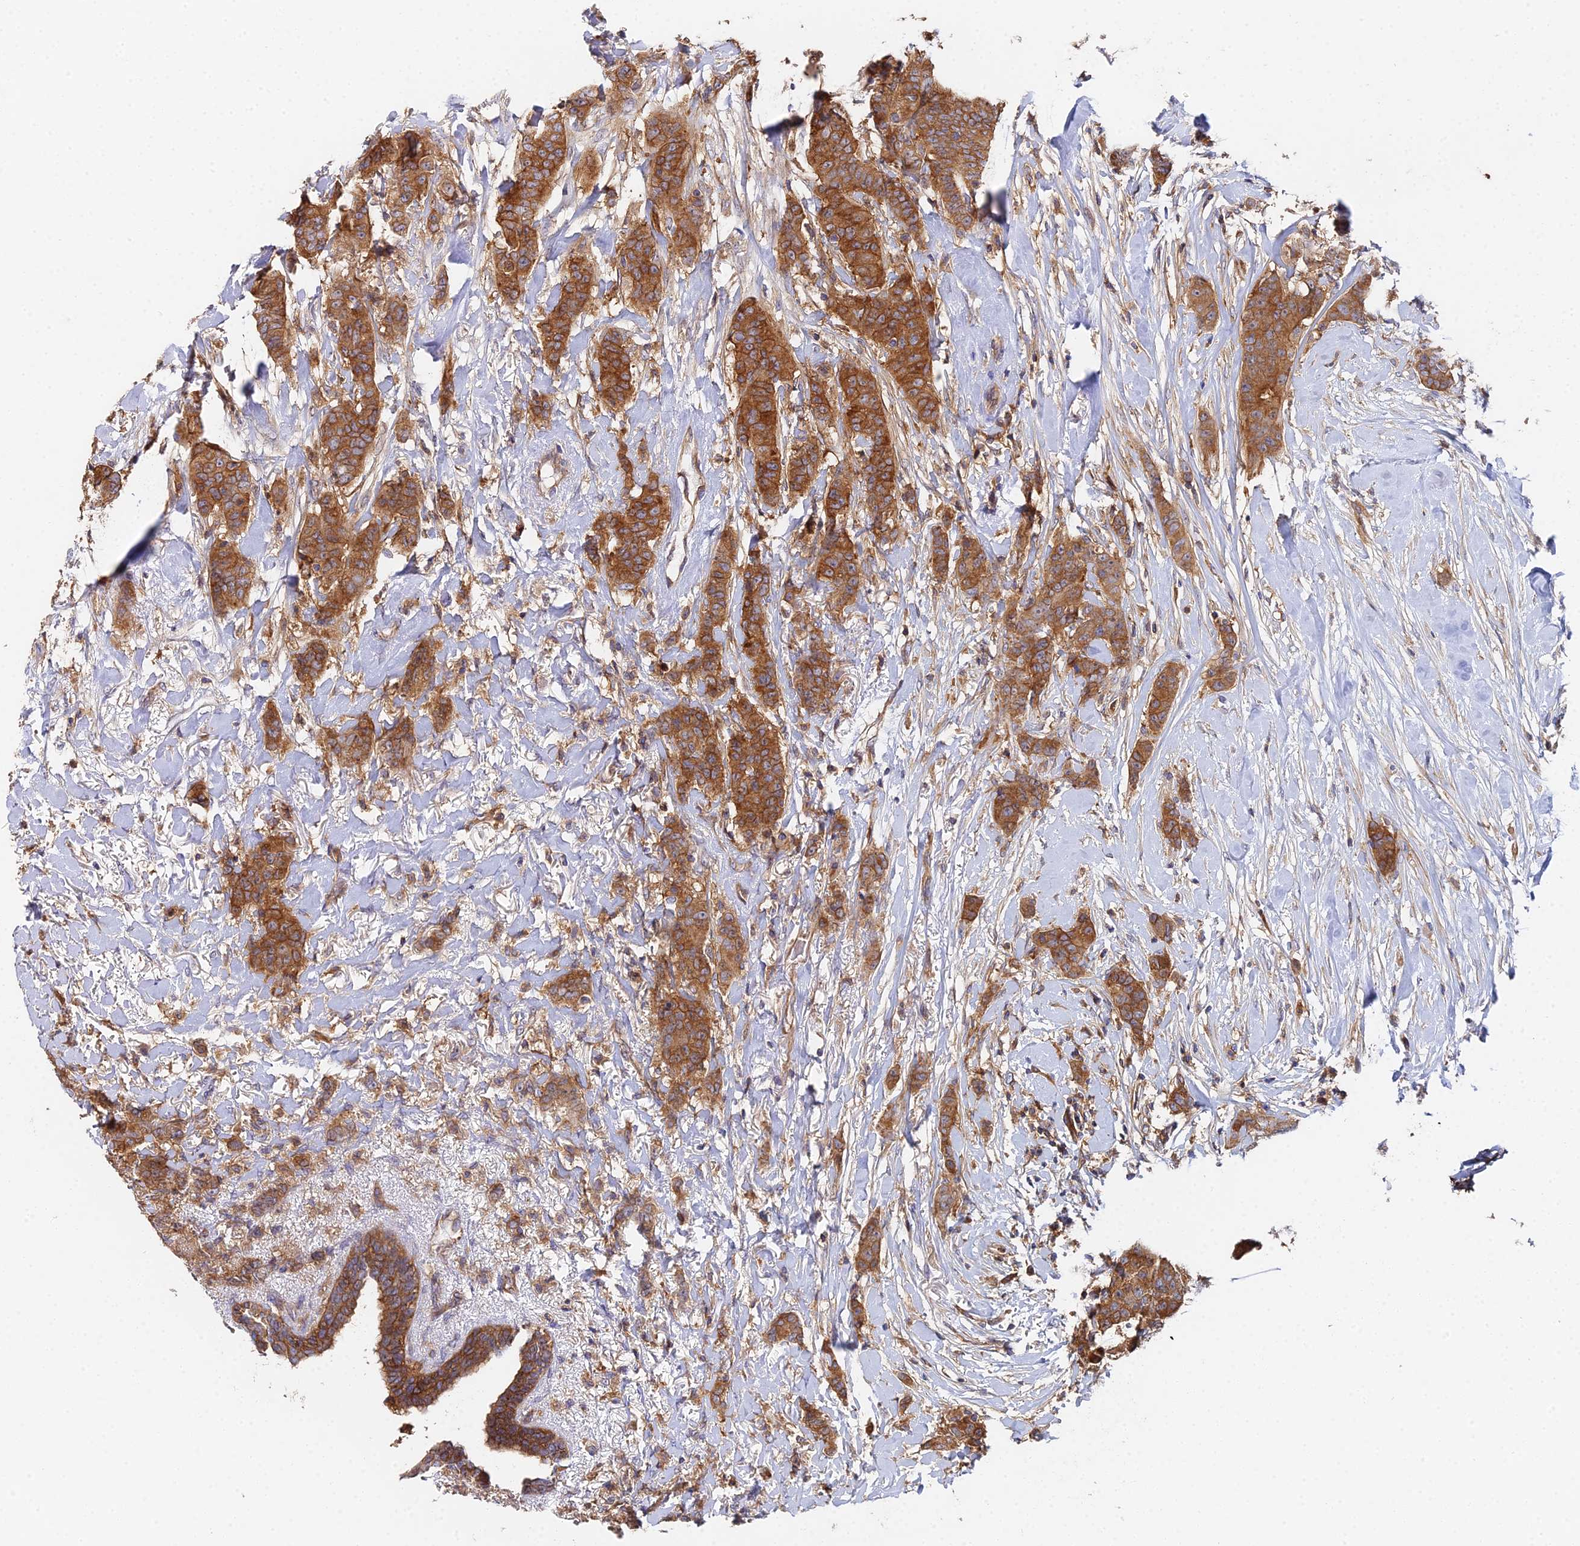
{"staining": {"intensity": "strong", "quantity": ">75%", "location": "cytoplasmic/membranous"}, "tissue": "breast cancer", "cell_type": "Tumor cells", "image_type": "cancer", "snomed": [{"axis": "morphology", "description": "Duct carcinoma"}, {"axis": "topography", "description": "Breast"}], "caption": "Protein analysis of breast cancer tissue demonstrates strong cytoplasmic/membranous staining in about >75% of tumor cells.", "gene": "GNG5B", "patient": {"sex": "female", "age": 40}}